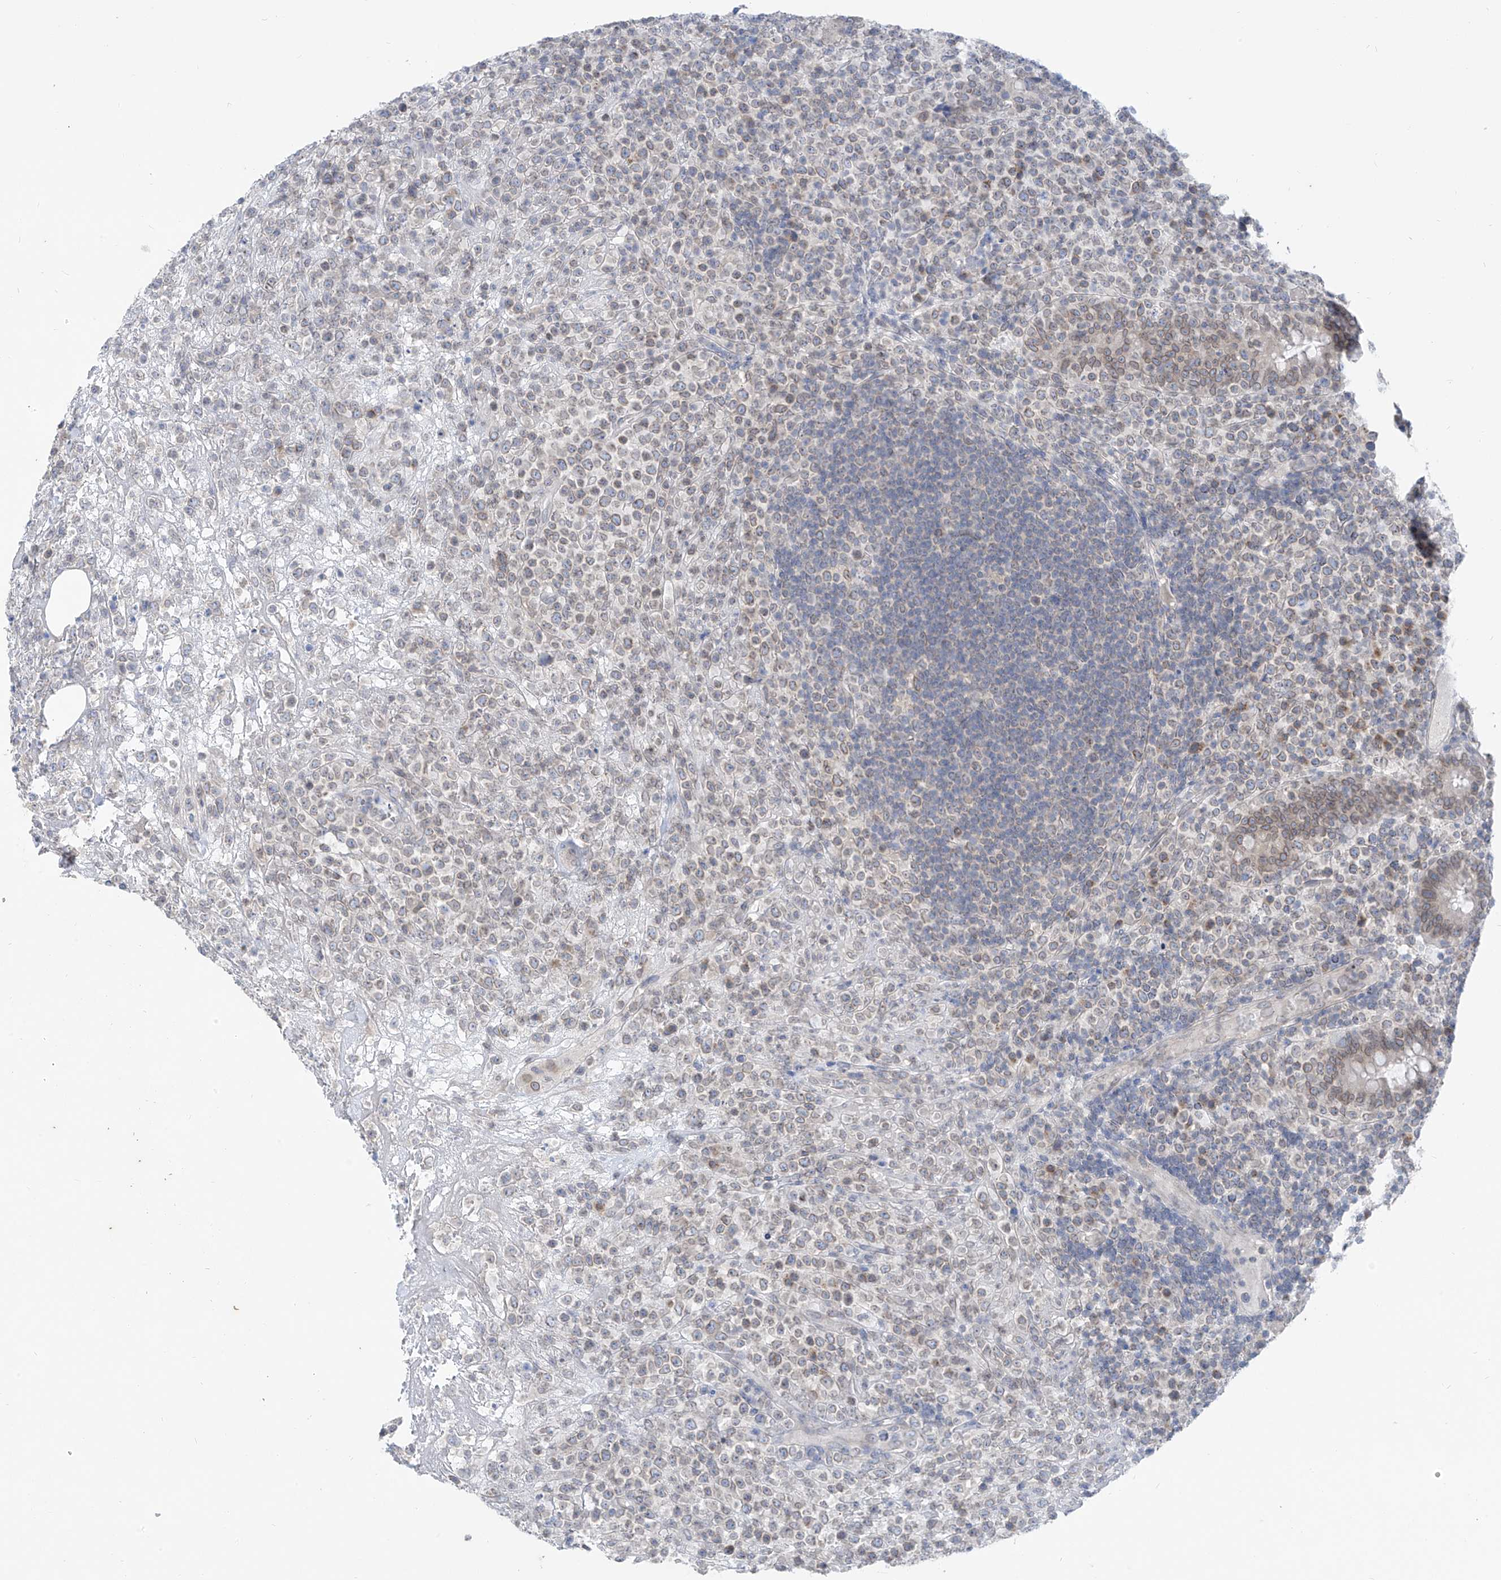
{"staining": {"intensity": "weak", "quantity": ">75%", "location": "cytoplasmic/membranous,nuclear"}, "tissue": "lymphoma", "cell_type": "Tumor cells", "image_type": "cancer", "snomed": [{"axis": "morphology", "description": "Malignant lymphoma, non-Hodgkin's type, High grade"}, {"axis": "topography", "description": "Colon"}], "caption": "Malignant lymphoma, non-Hodgkin's type (high-grade) tissue demonstrates weak cytoplasmic/membranous and nuclear expression in approximately >75% of tumor cells (IHC, brightfield microscopy, high magnification).", "gene": "KRTAP25-1", "patient": {"sex": "female", "age": 53}}